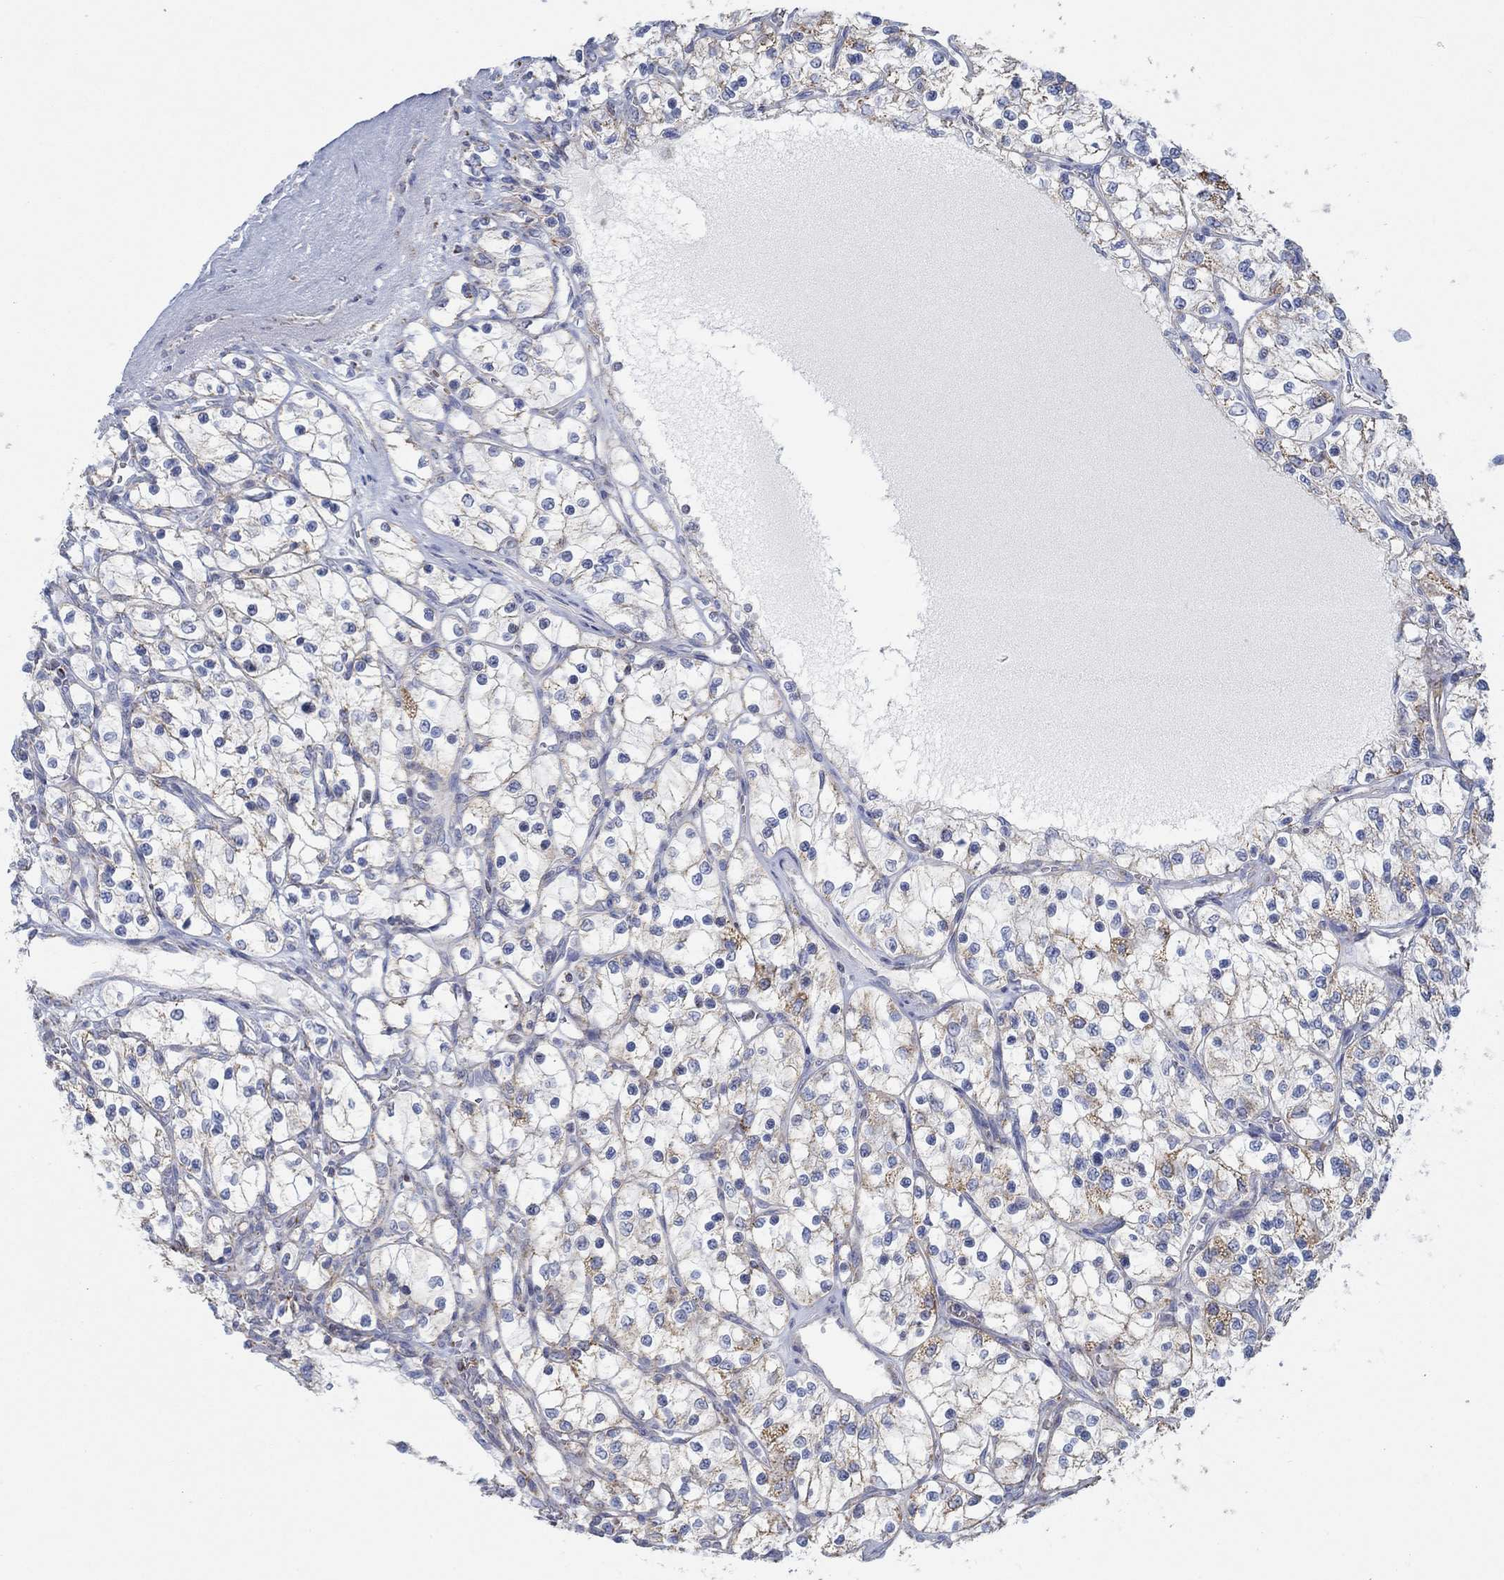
{"staining": {"intensity": "moderate", "quantity": "<25%", "location": "cytoplasmic/membranous"}, "tissue": "renal cancer", "cell_type": "Tumor cells", "image_type": "cancer", "snomed": [{"axis": "morphology", "description": "Adenocarcinoma, NOS"}, {"axis": "topography", "description": "Kidney"}], "caption": "An image of renal cancer (adenocarcinoma) stained for a protein exhibits moderate cytoplasmic/membranous brown staining in tumor cells.", "gene": "GLOD5", "patient": {"sex": "female", "age": 69}}